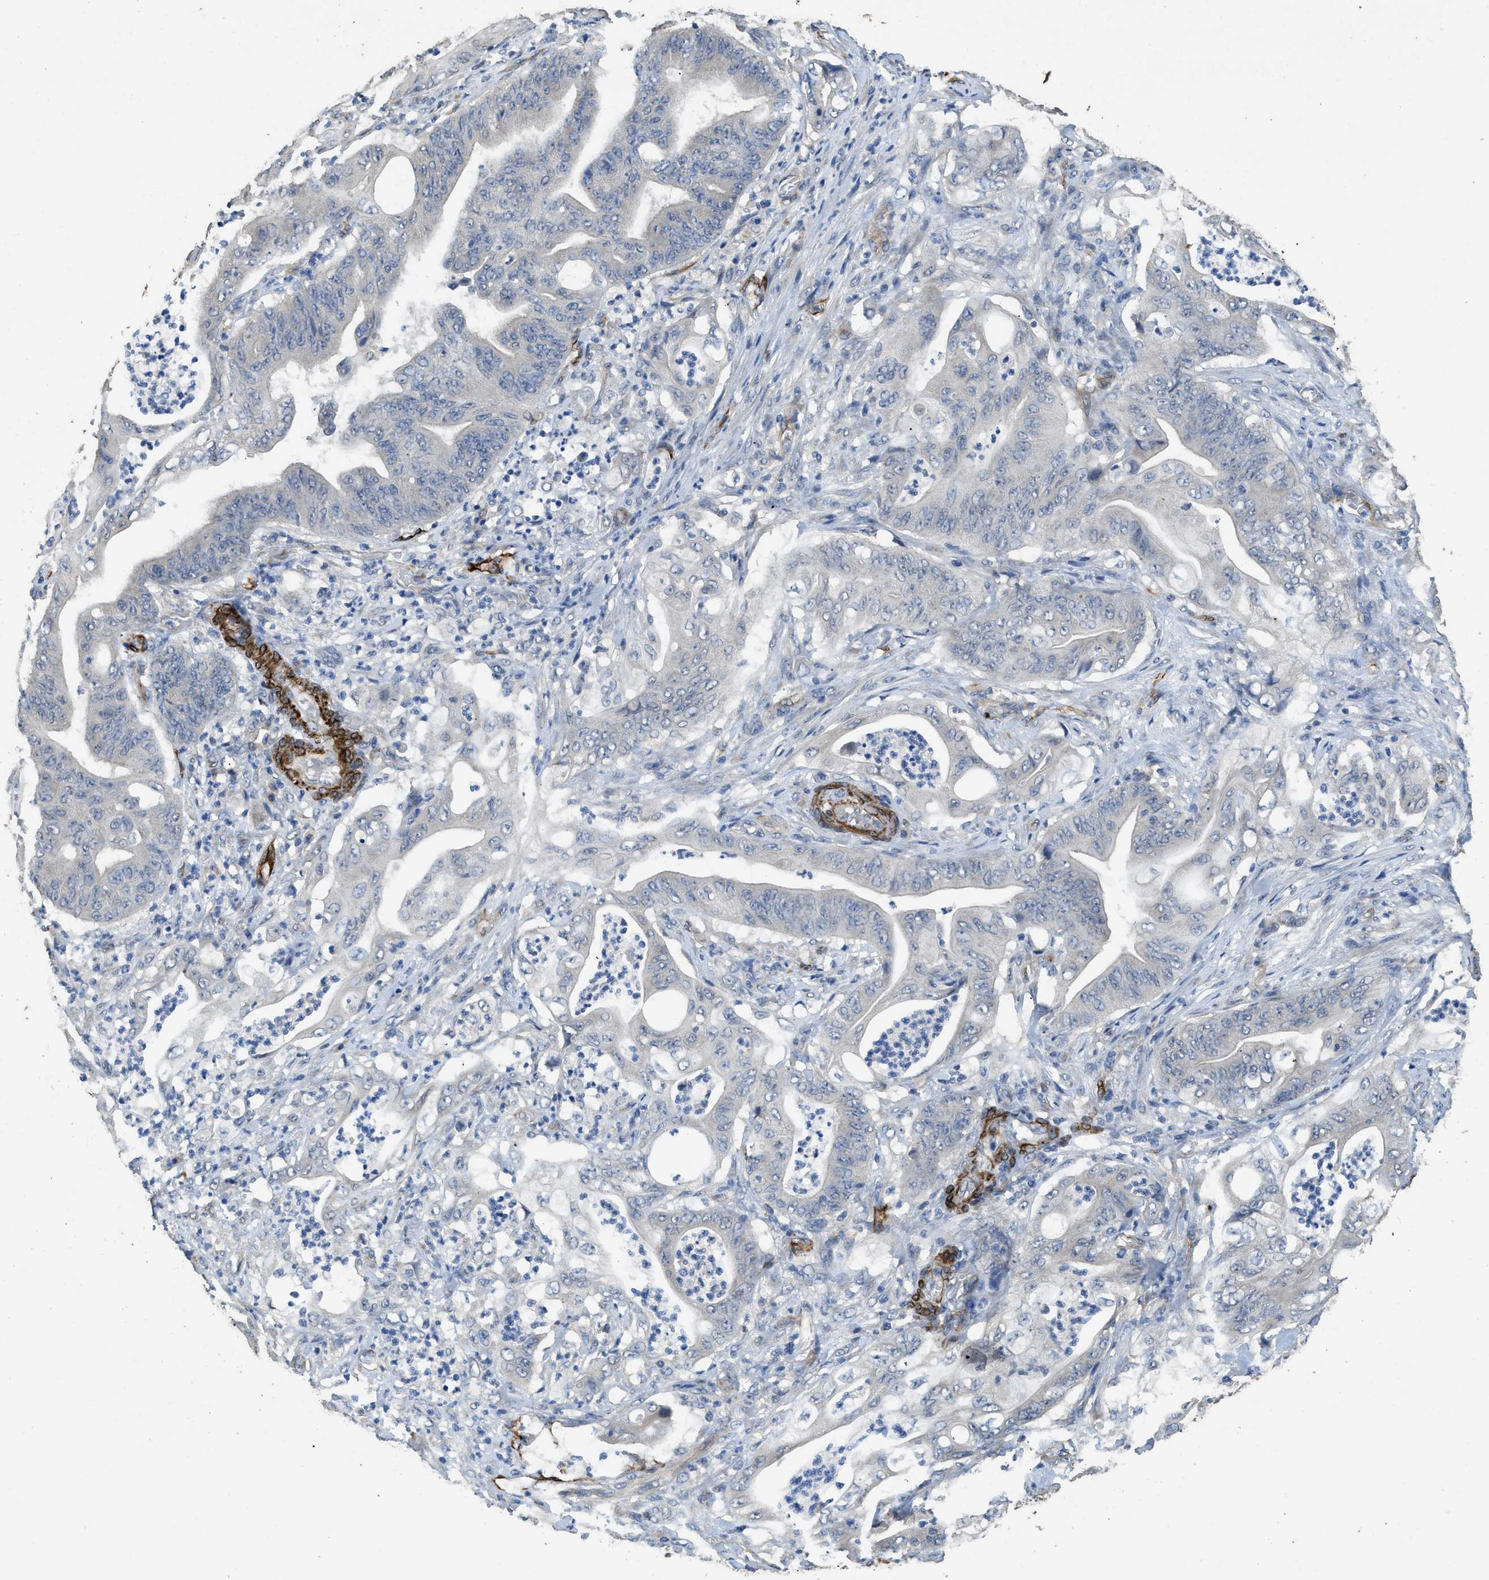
{"staining": {"intensity": "negative", "quantity": "none", "location": "none"}, "tissue": "stomach cancer", "cell_type": "Tumor cells", "image_type": "cancer", "snomed": [{"axis": "morphology", "description": "Adenocarcinoma, NOS"}, {"axis": "topography", "description": "Stomach"}], "caption": "The micrograph reveals no significant staining in tumor cells of stomach cancer.", "gene": "SYNM", "patient": {"sex": "female", "age": 73}}